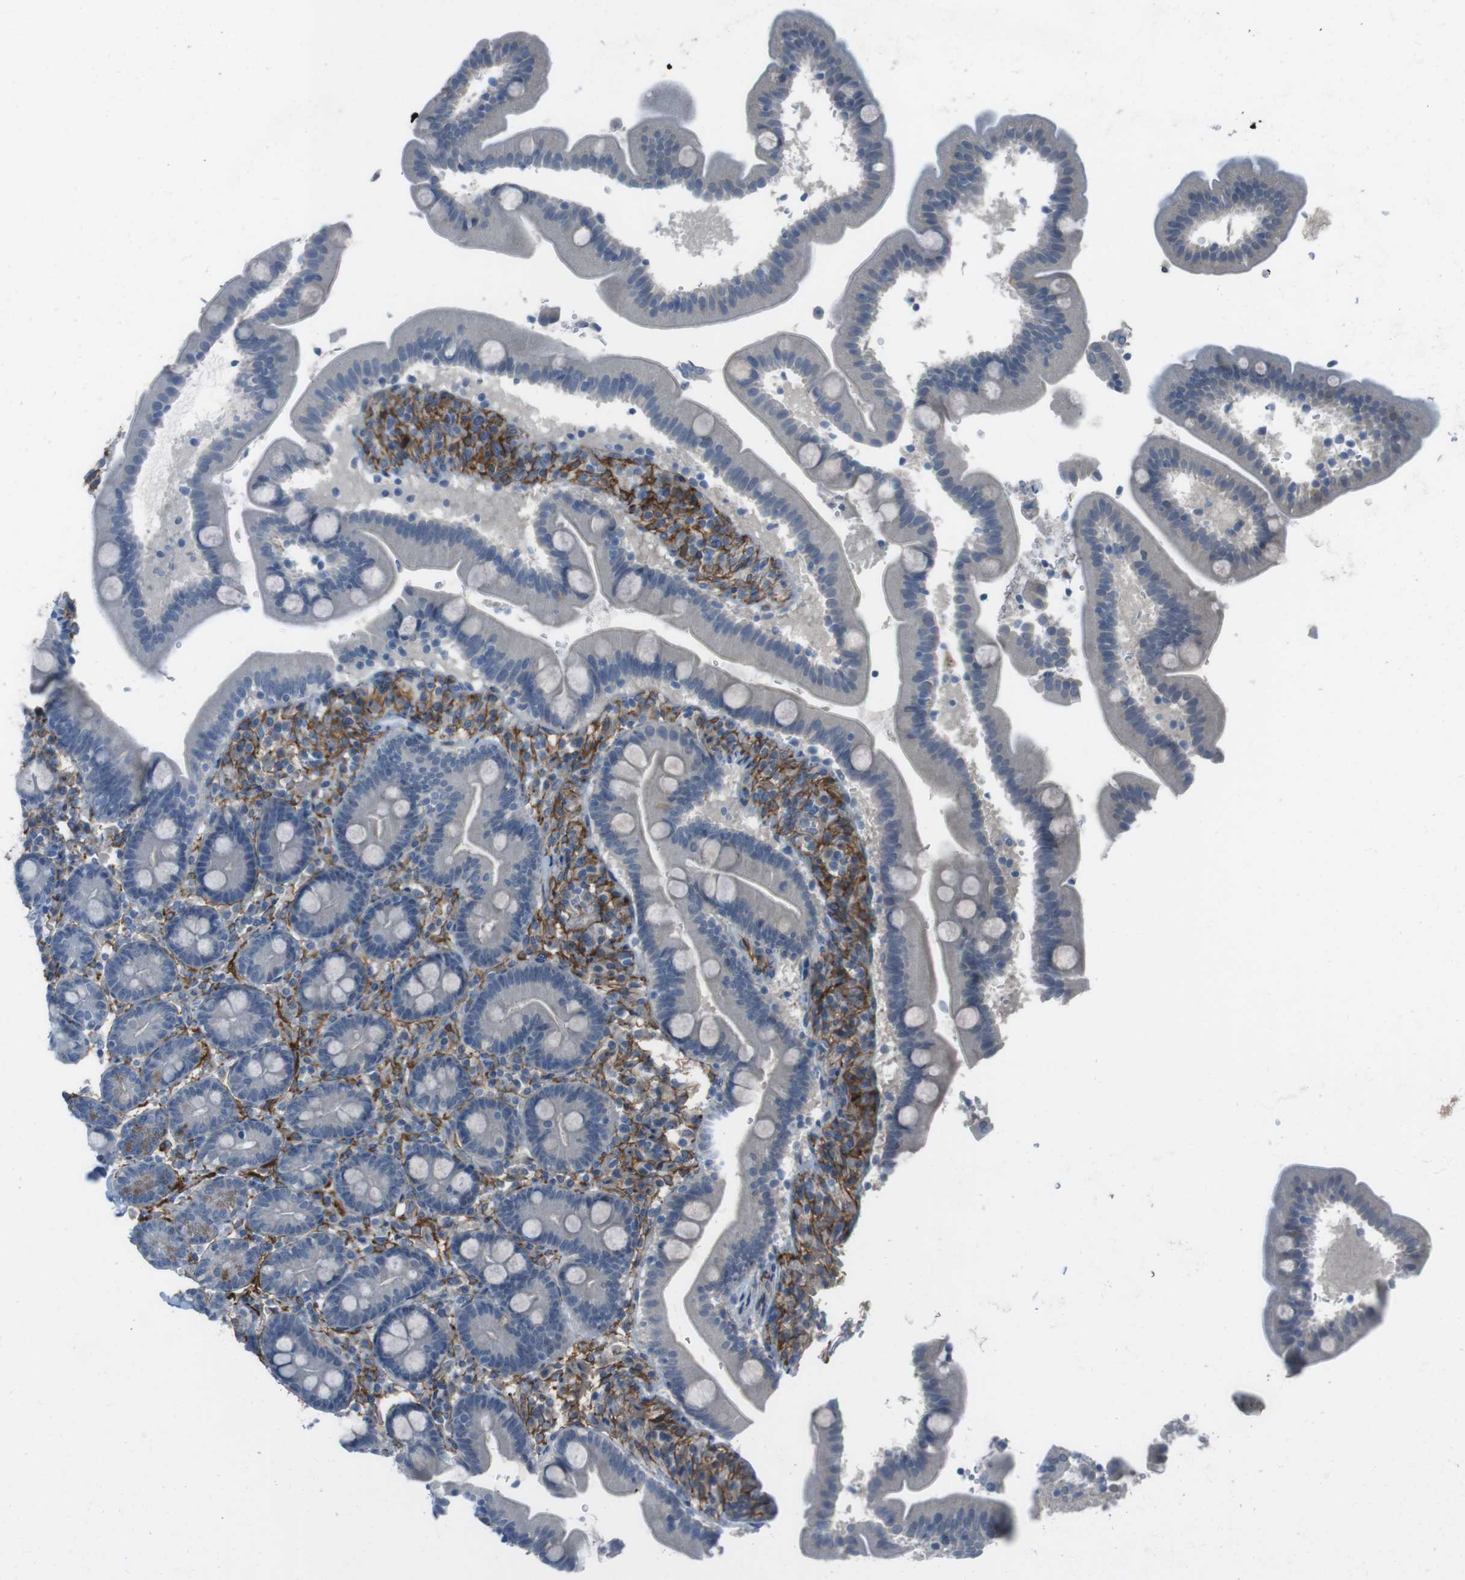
{"staining": {"intensity": "negative", "quantity": "none", "location": "none"}, "tissue": "duodenum", "cell_type": "Glandular cells", "image_type": "normal", "snomed": [{"axis": "morphology", "description": "Normal tissue, NOS"}, {"axis": "topography", "description": "Duodenum"}], "caption": "An IHC micrograph of normal duodenum is shown. There is no staining in glandular cells of duodenum.", "gene": "ANK2", "patient": {"sex": "male", "age": 54}}